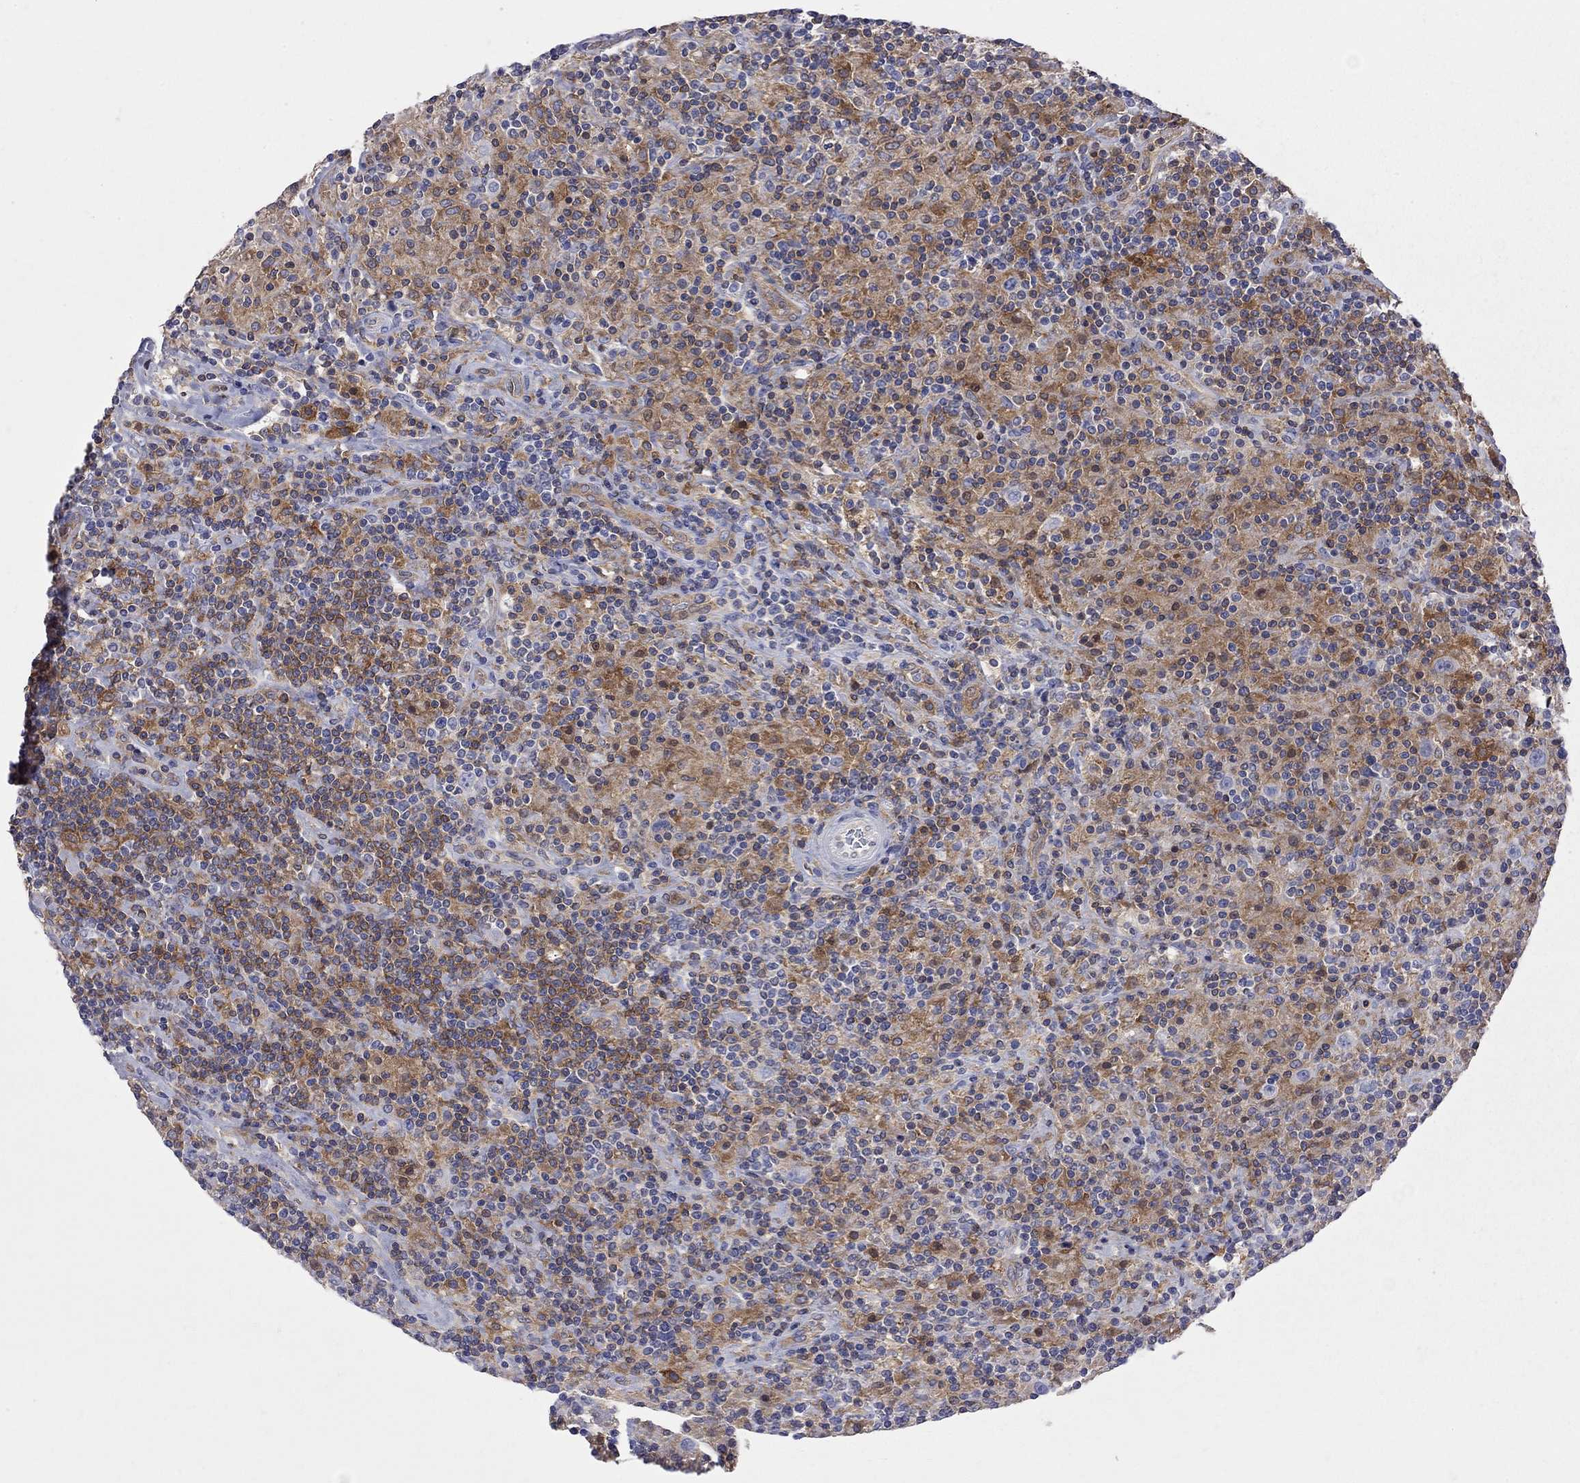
{"staining": {"intensity": "negative", "quantity": "none", "location": "none"}, "tissue": "lymphoma", "cell_type": "Tumor cells", "image_type": "cancer", "snomed": [{"axis": "morphology", "description": "Hodgkin's disease, NOS"}, {"axis": "topography", "description": "Lymph node"}], "caption": "Immunohistochemistry (IHC) micrograph of lymphoma stained for a protein (brown), which exhibits no staining in tumor cells. Brightfield microscopy of immunohistochemistry stained with DAB (3,3'-diaminobenzidine) (brown) and hematoxylin (blue), captured at high magnification.", "gene": "ABI3", "patient": {"sex": "male", "age": 70}}